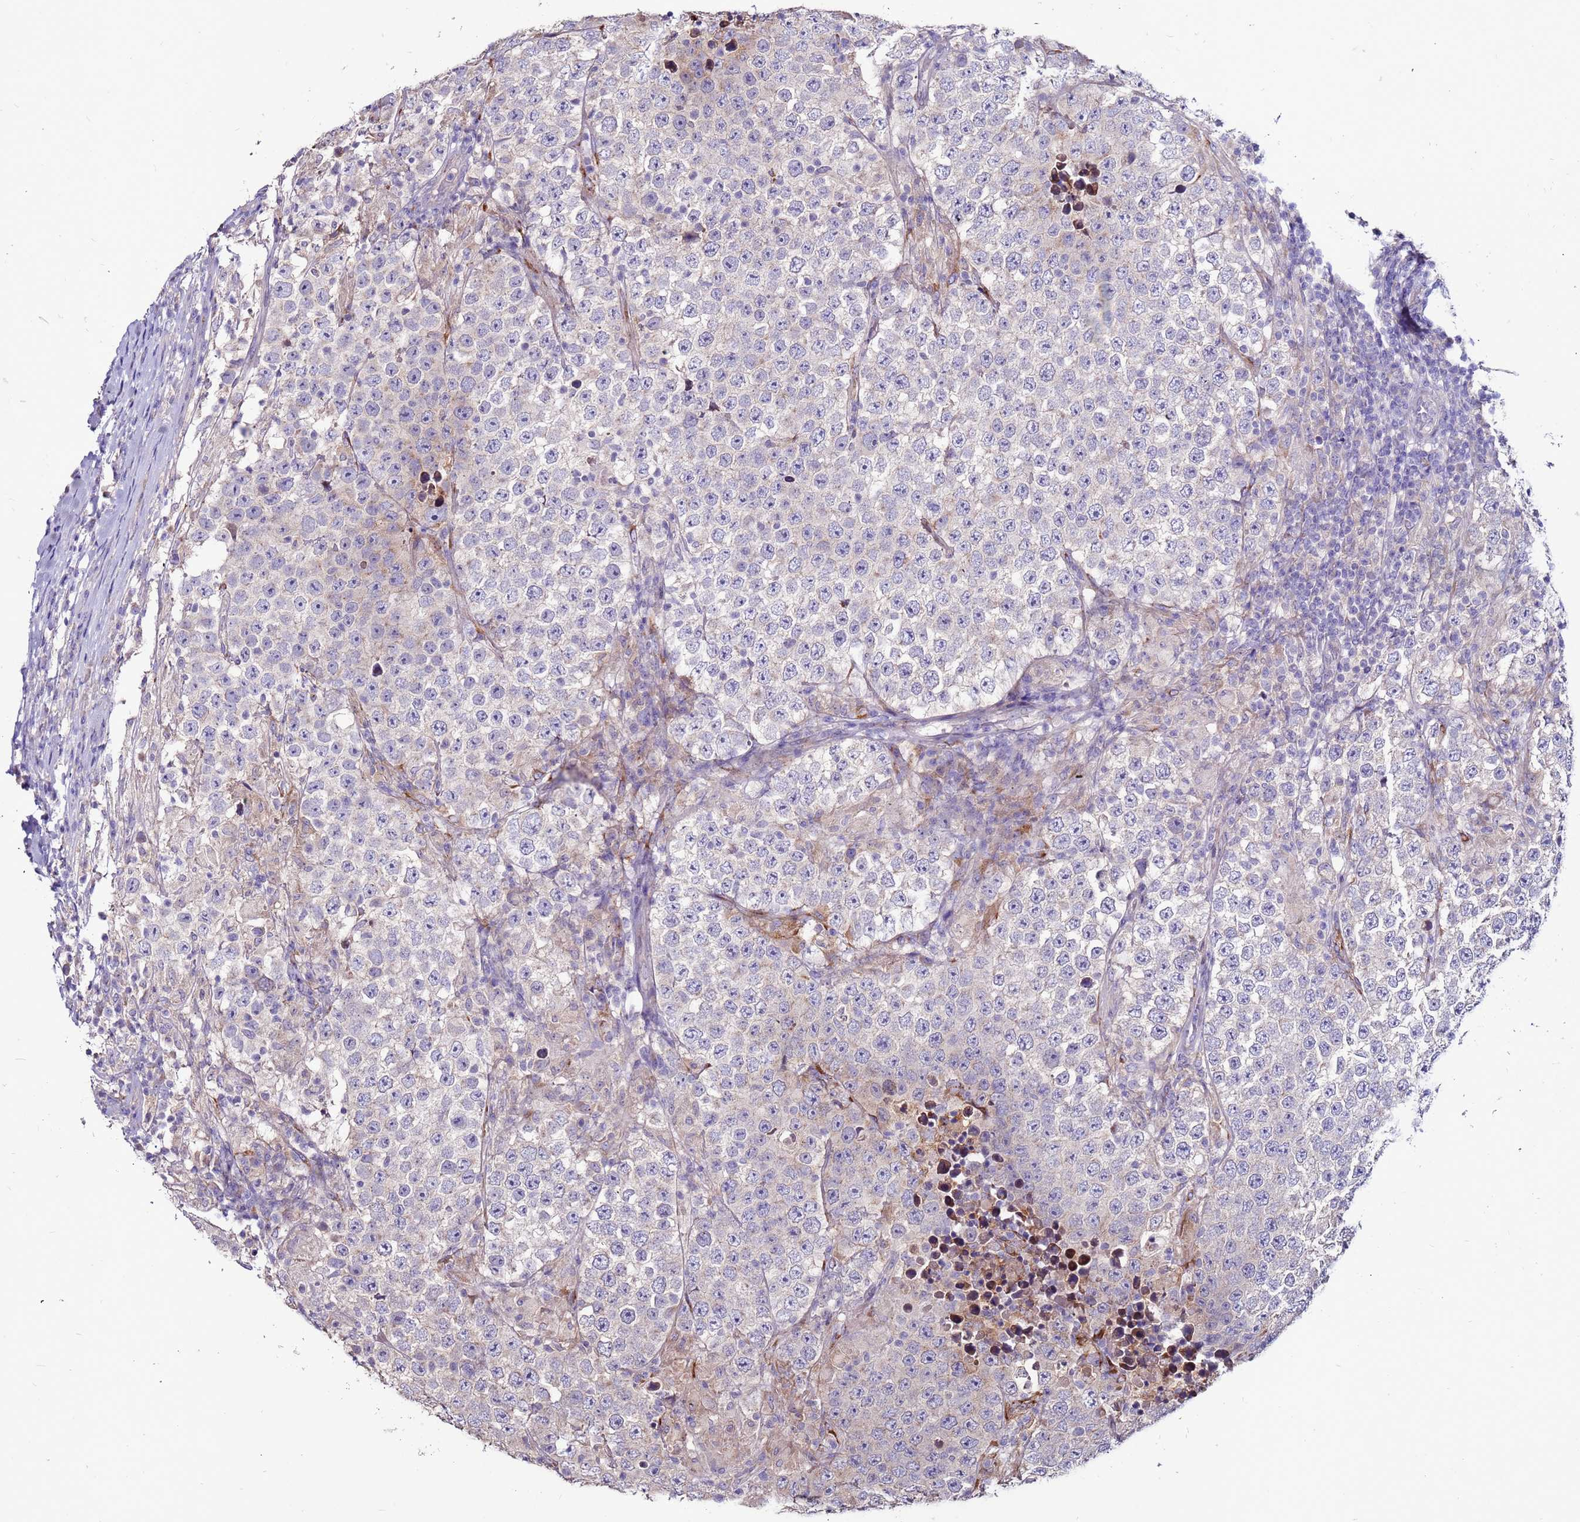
{"staining": {"intensity": "negative", "quantity": "none", "location": "none"}, "tissue": "testis cancer", "cell_type": "Tumor cells", "image_type": "cancer", "snomed": [{"axis": "morphology", "description": "Normal tissue, NOS"}, {"axis": "morphology", "description": "Urothelial carcinoma, High grade"}, {"axis": "morphology", "description": "Seminoma, NOS"}, {"axis": "morphology", "description": "Carcinoma, Embryonal, NOS"}, {"axis": "topography", "description": "Urinary bladder"}, {"axis": "topography", "description": "Testis"}], "caption": "Tumor cells are negative for brown protein staining in testis embryonal carcinoma.", "gene": "SLC44A3", "patient": {"sex": "male", "age": 41}}